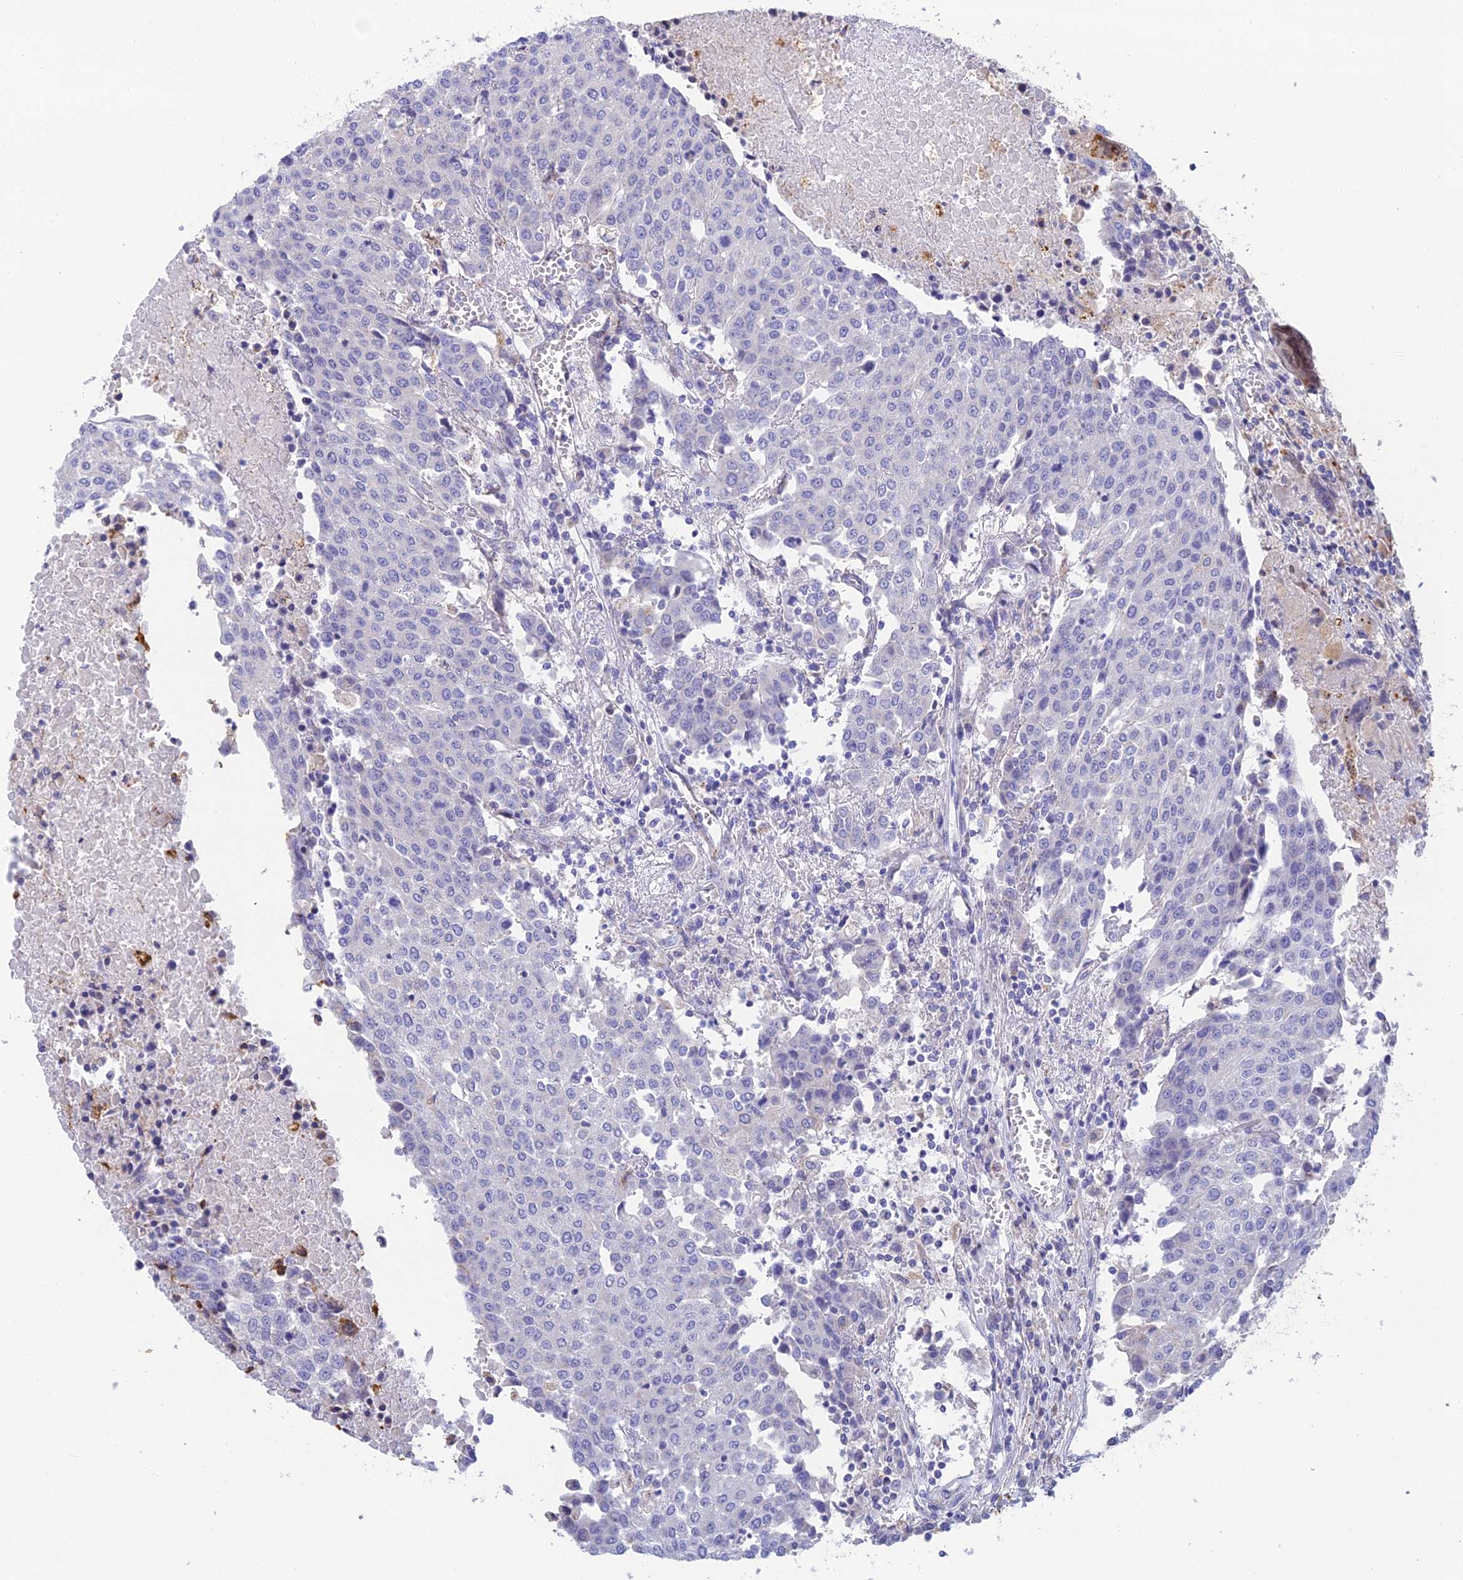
{"staining": {"intensity": "negative", "quantity": "none", "location": "none"}, "tissue": "urothelial cancer", "cell_type": "Tumor cells", "image_type": "cancer", "snomed": [{"axis": "morphology", "description": "Urothelial carcinoma, High grade"}, {"axis": "topography", "description": "Urinary bladder"}], "caption": "This histopathology image is of urothelial carcinoma (high-grade) stained with IHC to label a protein in brown with the nuclei are counter-stained blue. There is no staining in tumor cells.", "gene": "WDR6", "patient": {"sex": "female", "age": 85}}